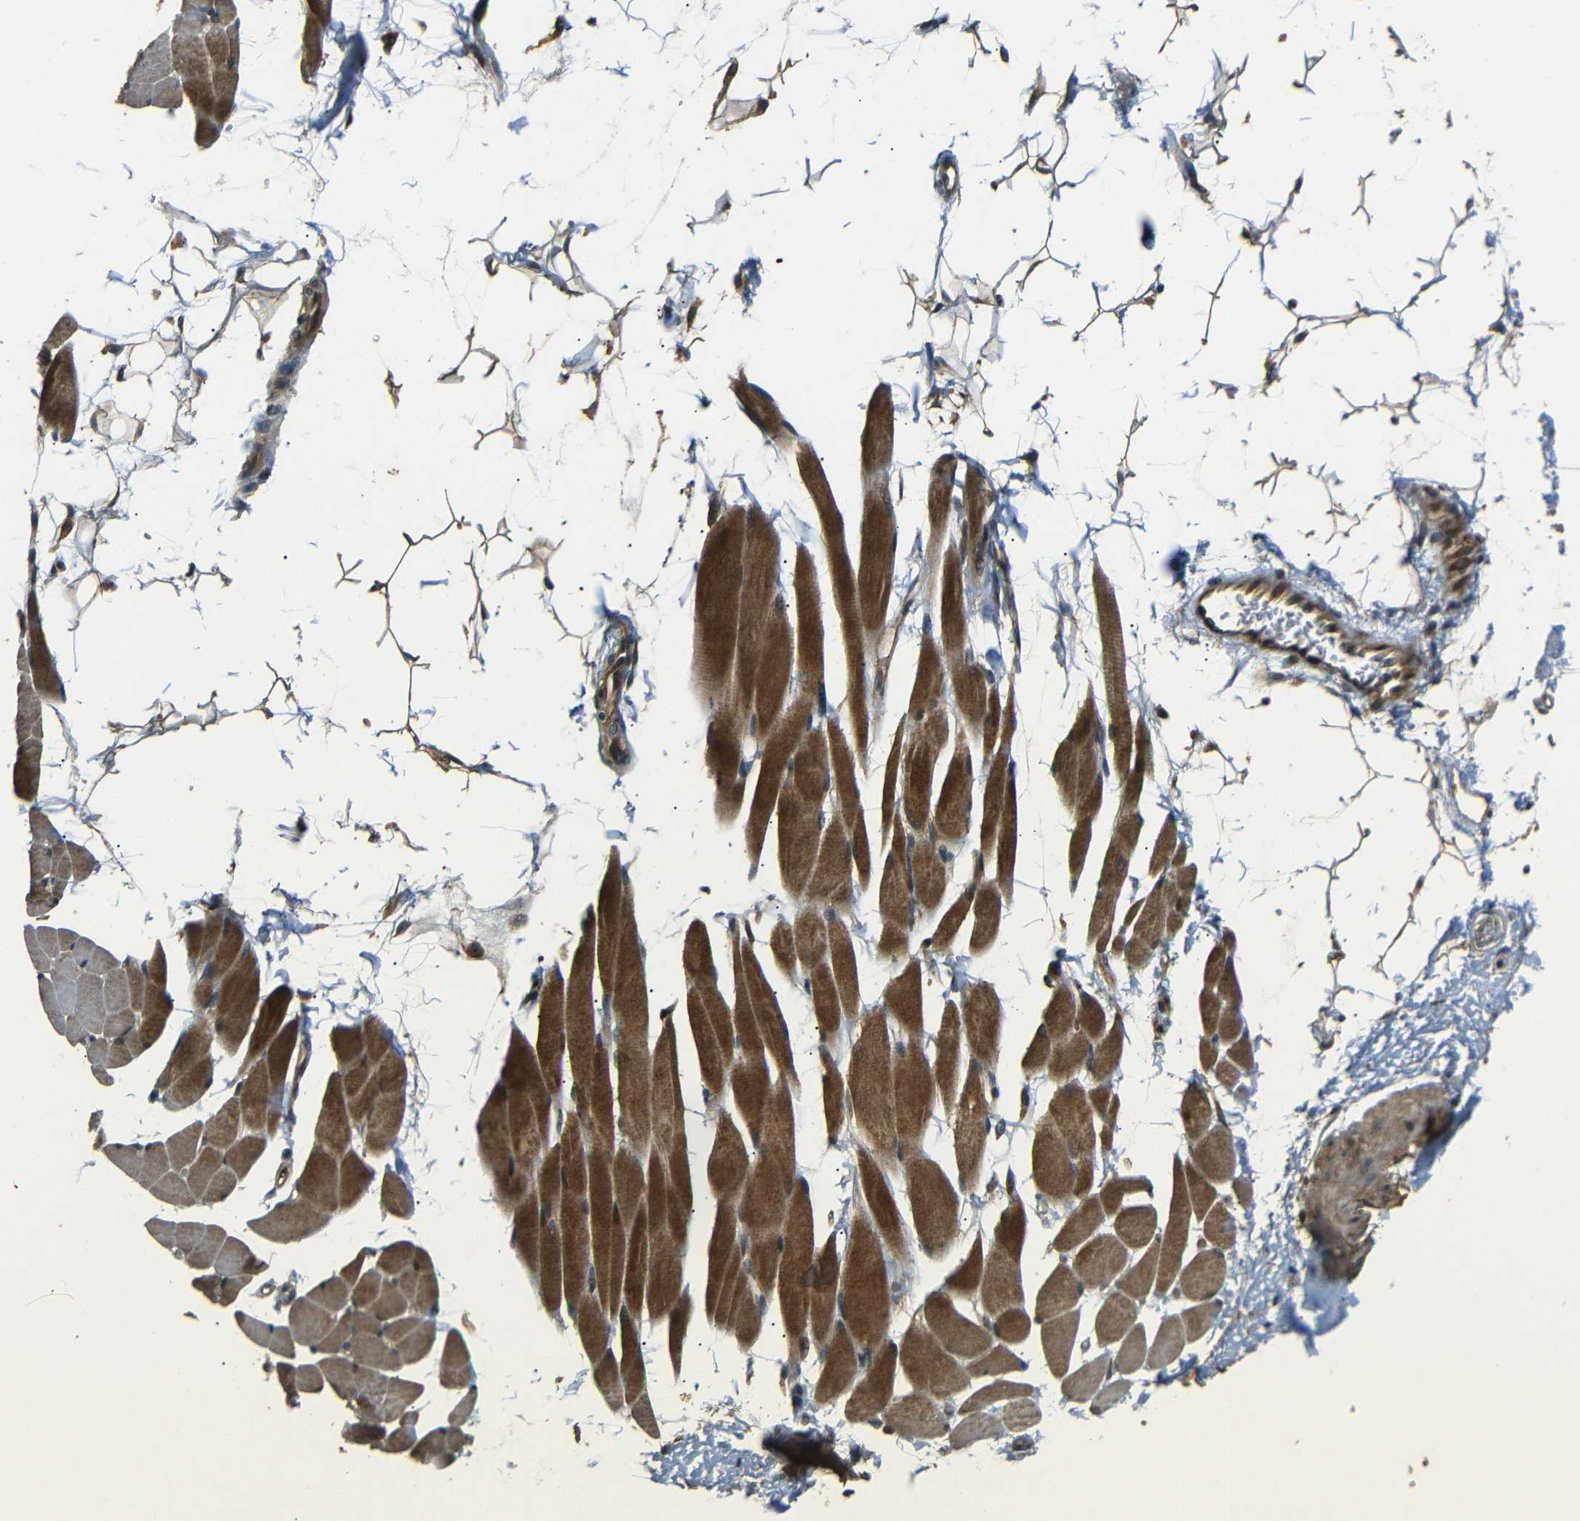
{"staining": {"intensity": "moderate", "quantity": ">75%", "location": "cytoplasmic/membranous"}, "tissue": "skeletal muscle", "cell_type": "Myocytes", "image_type": "normal", "snomed": [{"axis": "morphology", "description": "Normal tissue, NOS"}, {"axis": "topography", "description": "Skeletal muscle"}, {"axis": "topography", "description": "Oral tissue"}, {"axis": "topography", "description": "Peripheral nerve tissue"}], "caption": "Protein staining exhibits moderate cytoplasmic/membranous positivity in approximately >75% of myocytes in benign skeletal muscle. (Brightfield microscopy of DAB IHC at high magnification).", "gene": "EPHB2", "patient": {"sex": "female", "age": 84}}